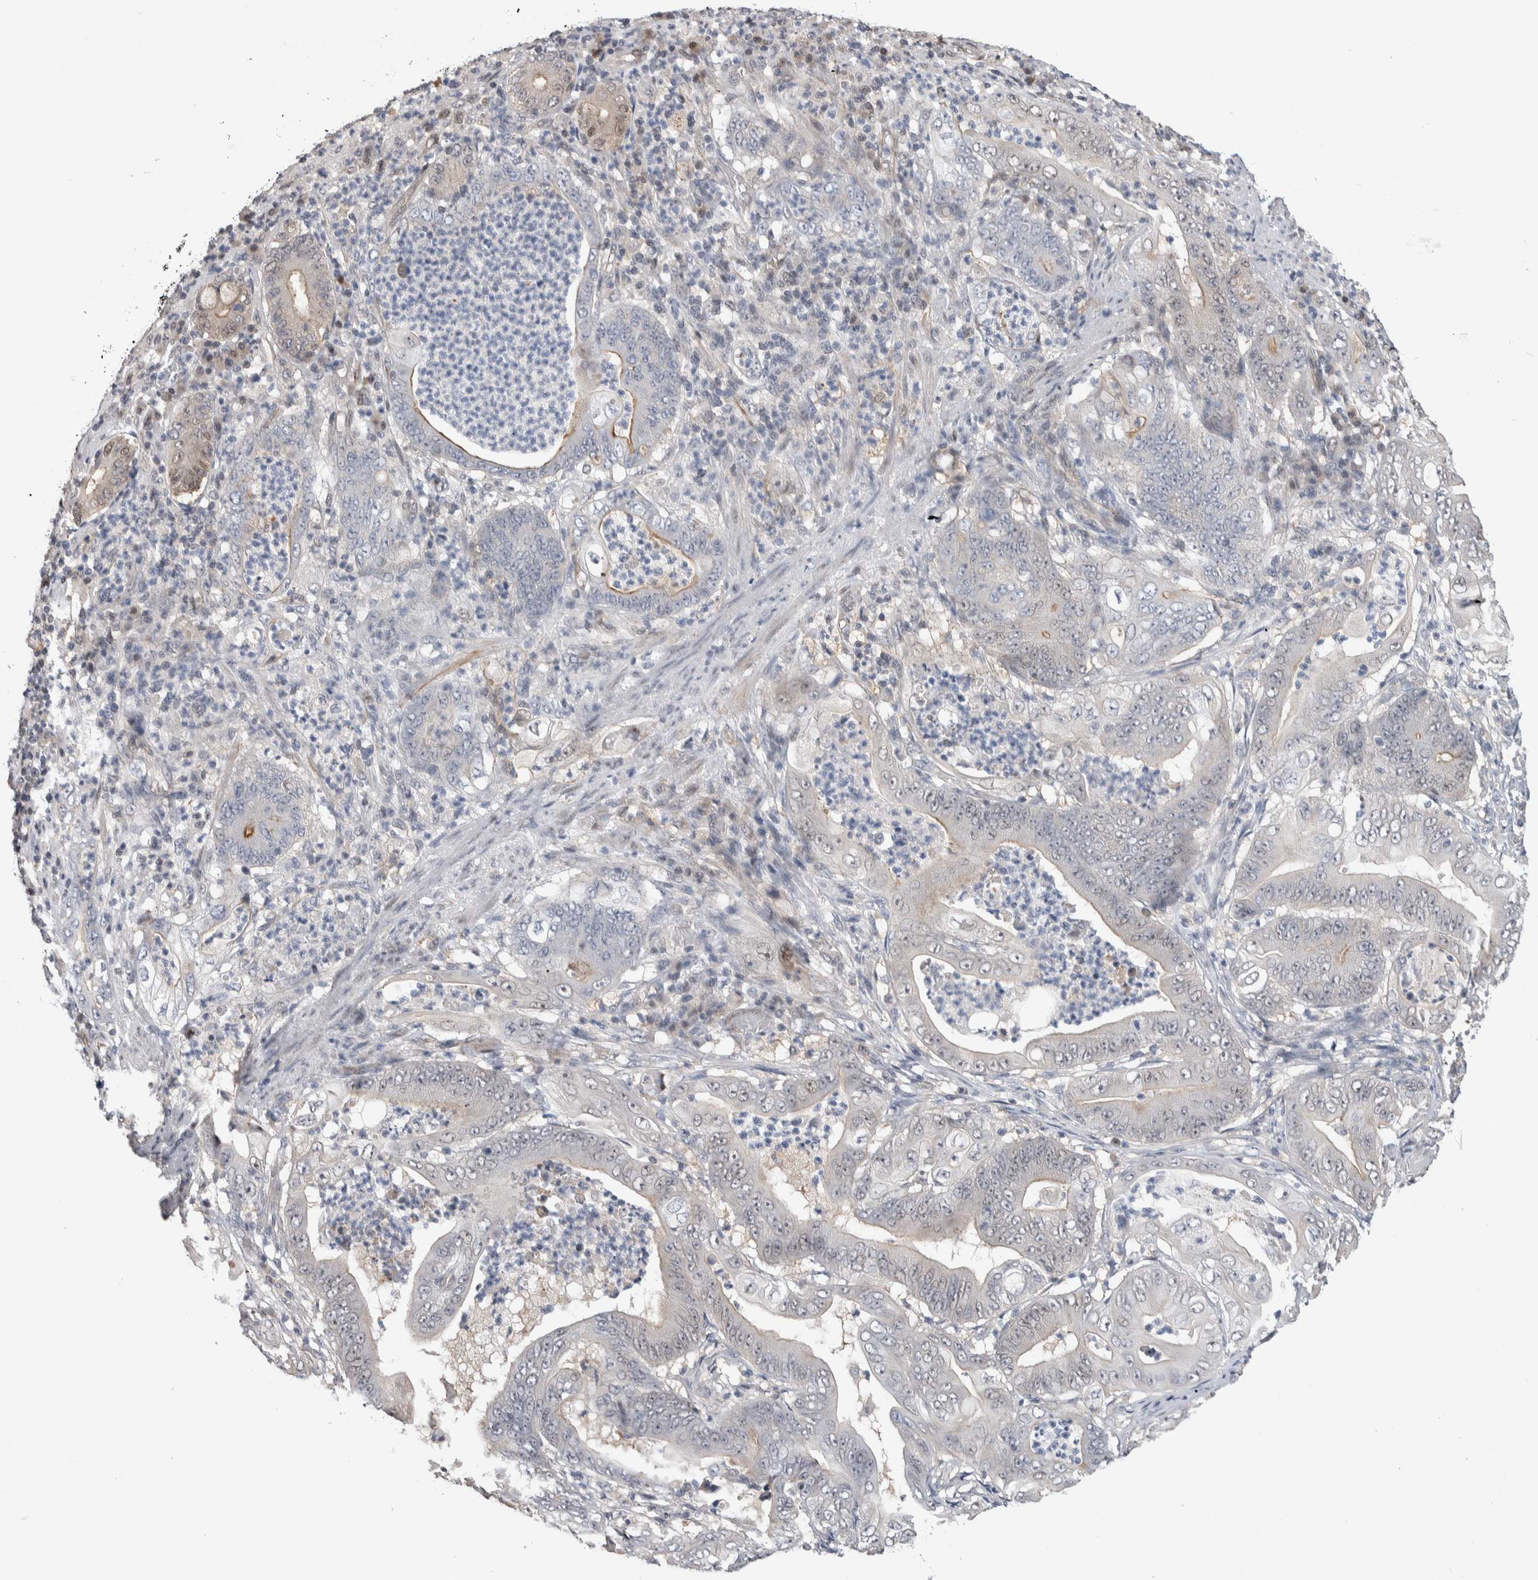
{"staining": {"intensity": "weak", "quantity": "<25%", "location": "cytoplasmic/membranous"}, "tissue": "stomach cancer", "cell_type": "Tumor cells", "image_type": "cancer", "snomed": [{"axis": "morphology", "description": "Adenocarcinoma, NOS"}, {"axis": "topography", "description": "Stomach"}], "caption": "IHC micrograph of stomach cancer (adenocarcinoma) stained for a protein (brown), which displays no positivity in tumor cells. (Brightfield microscopy of DAB (3,3'-diaminobenzidine) IHC at high magnification).", "gene": "ZBTB49", "patient": {"sex": "female", "age": 73}}